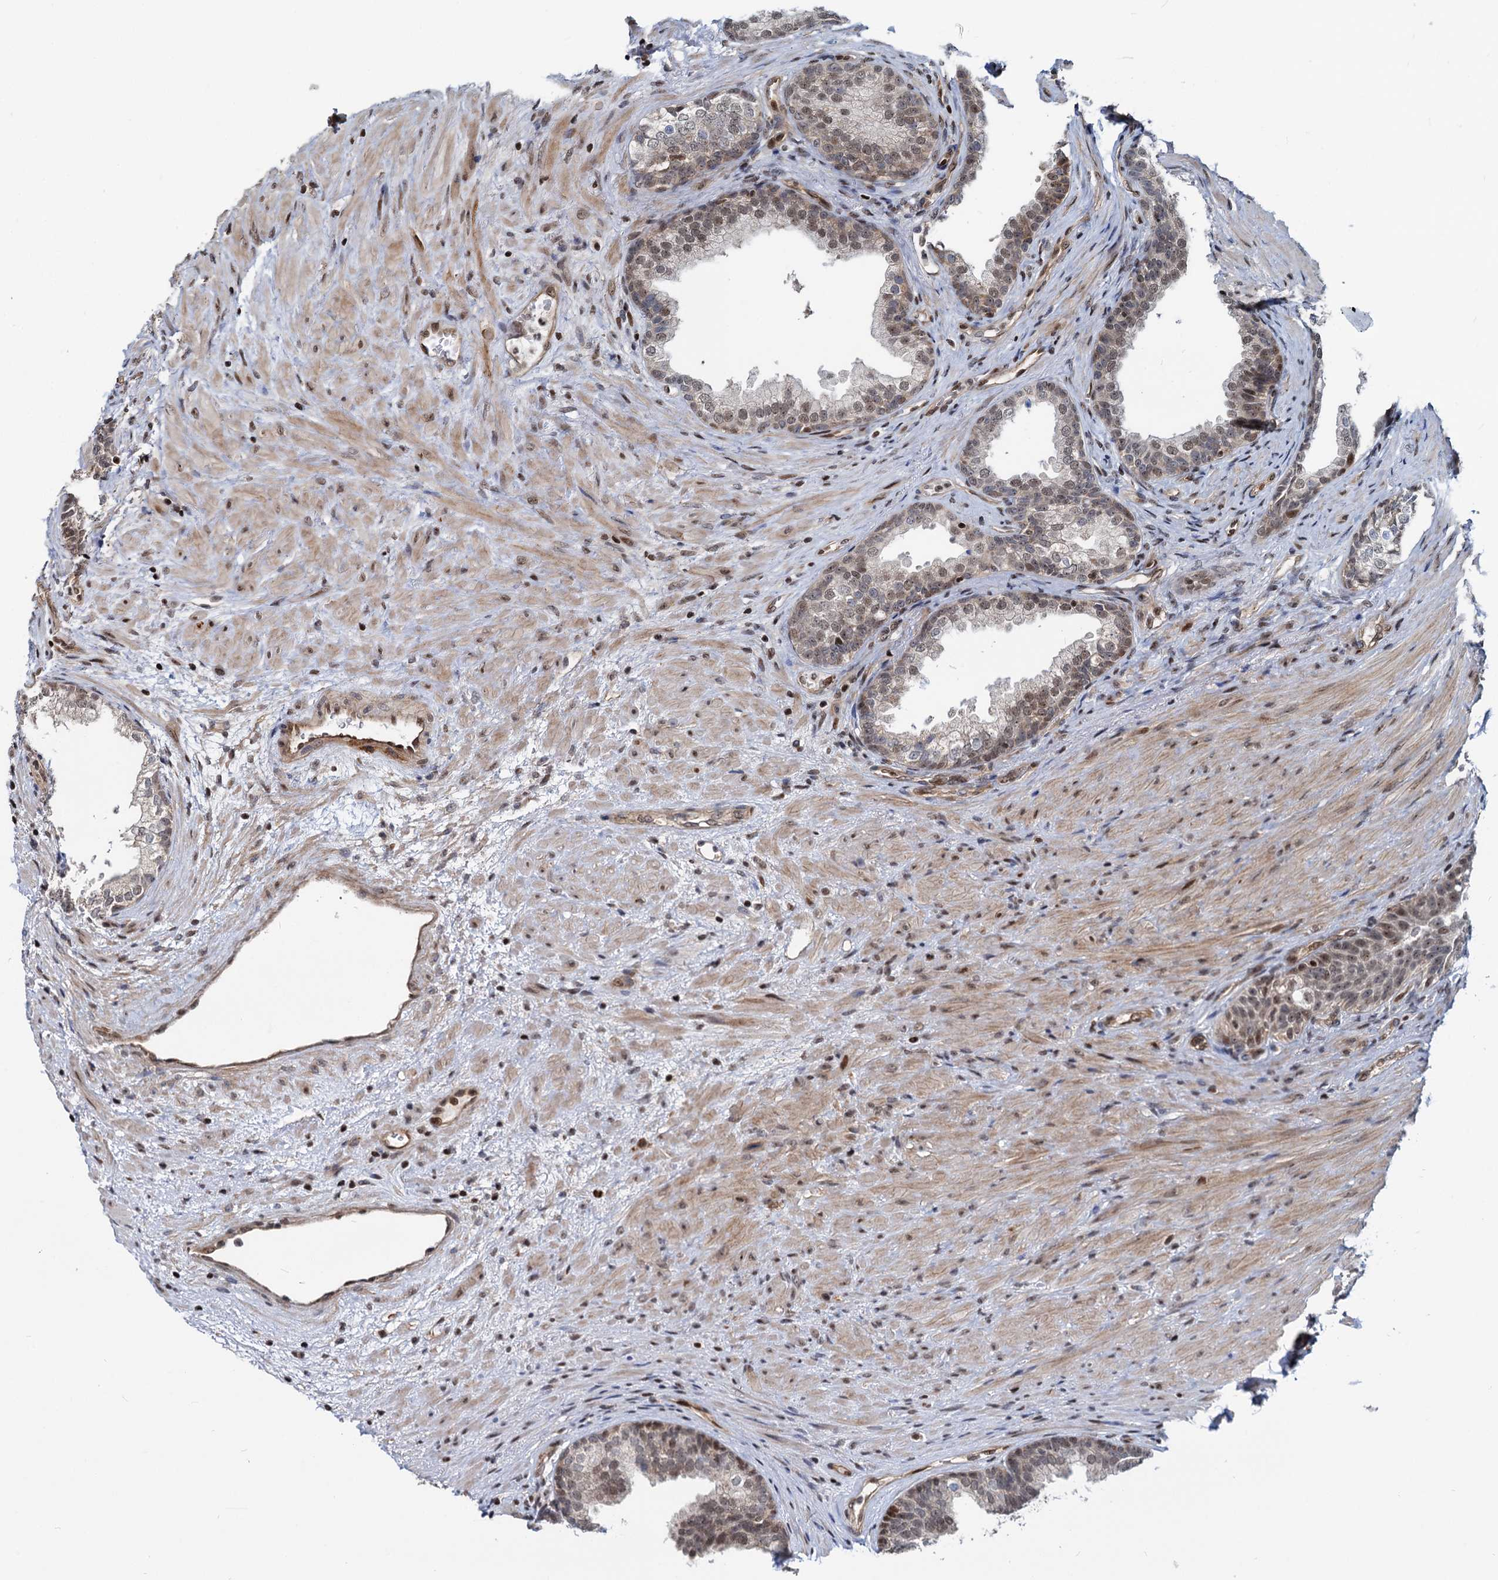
{"staining": {"intensity": "moderate", "quantity": "25%-75%", "location": "nuclear"}, "tissue": "prostate", "cell_type": "Glandular cells", "image_type": "normal", "snomed": [{"axis": "morphology", "description": "Normal tissue, NOS"}, {"axis": "topography", "description": "Prostate"}], "caption": "Immunohistochemistry photomicrograph of unremarkable prostate stained for a protein (brown), which reveals medium levels of moderate nuclear positivity in approximately 25%-75% of glandular cells.", "gene": "UBLCP1", "patient": {"sex": "male", "age": 76}}